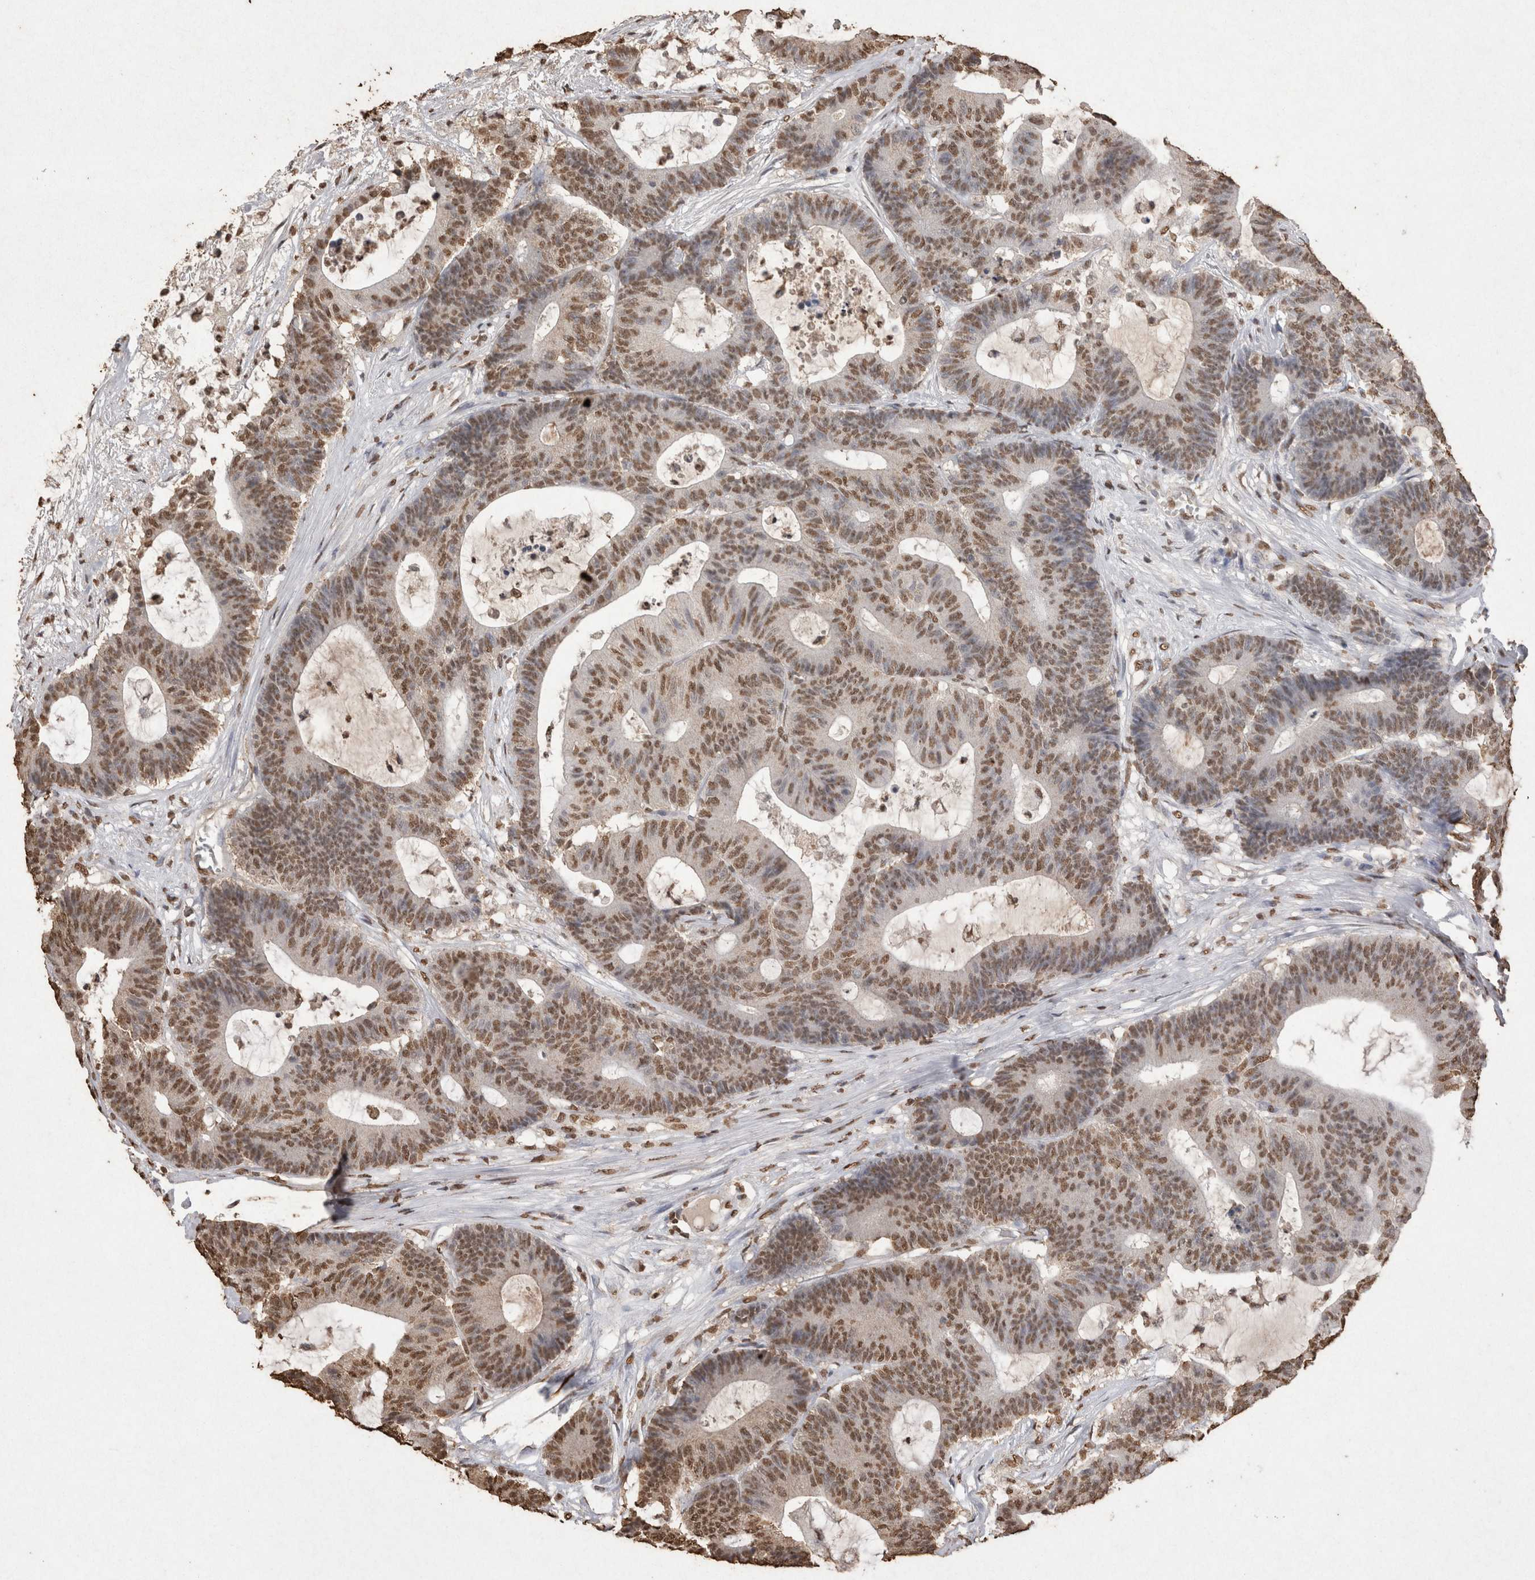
{"staining": {"intensity": "moderate", "quantity": ">75%", "location": "nuclear"}, "tissue": "colorectal cancer", "cell_type": "Tumor cells", "image_type": "cancer", "snomed": [{"axis": "morphology", "description": "Adenocarcinoma, NOS"}, {"axis": "topography", "description": "Colon"}], "caption": "Protein analysis of colorectal cancer (adenocarcinoma) tissue reveals moderate nuclear positivity in approximately >75% of tumor cells.", "gene": "POU5F1", "patient": {"sex": "female", "age": 84}}